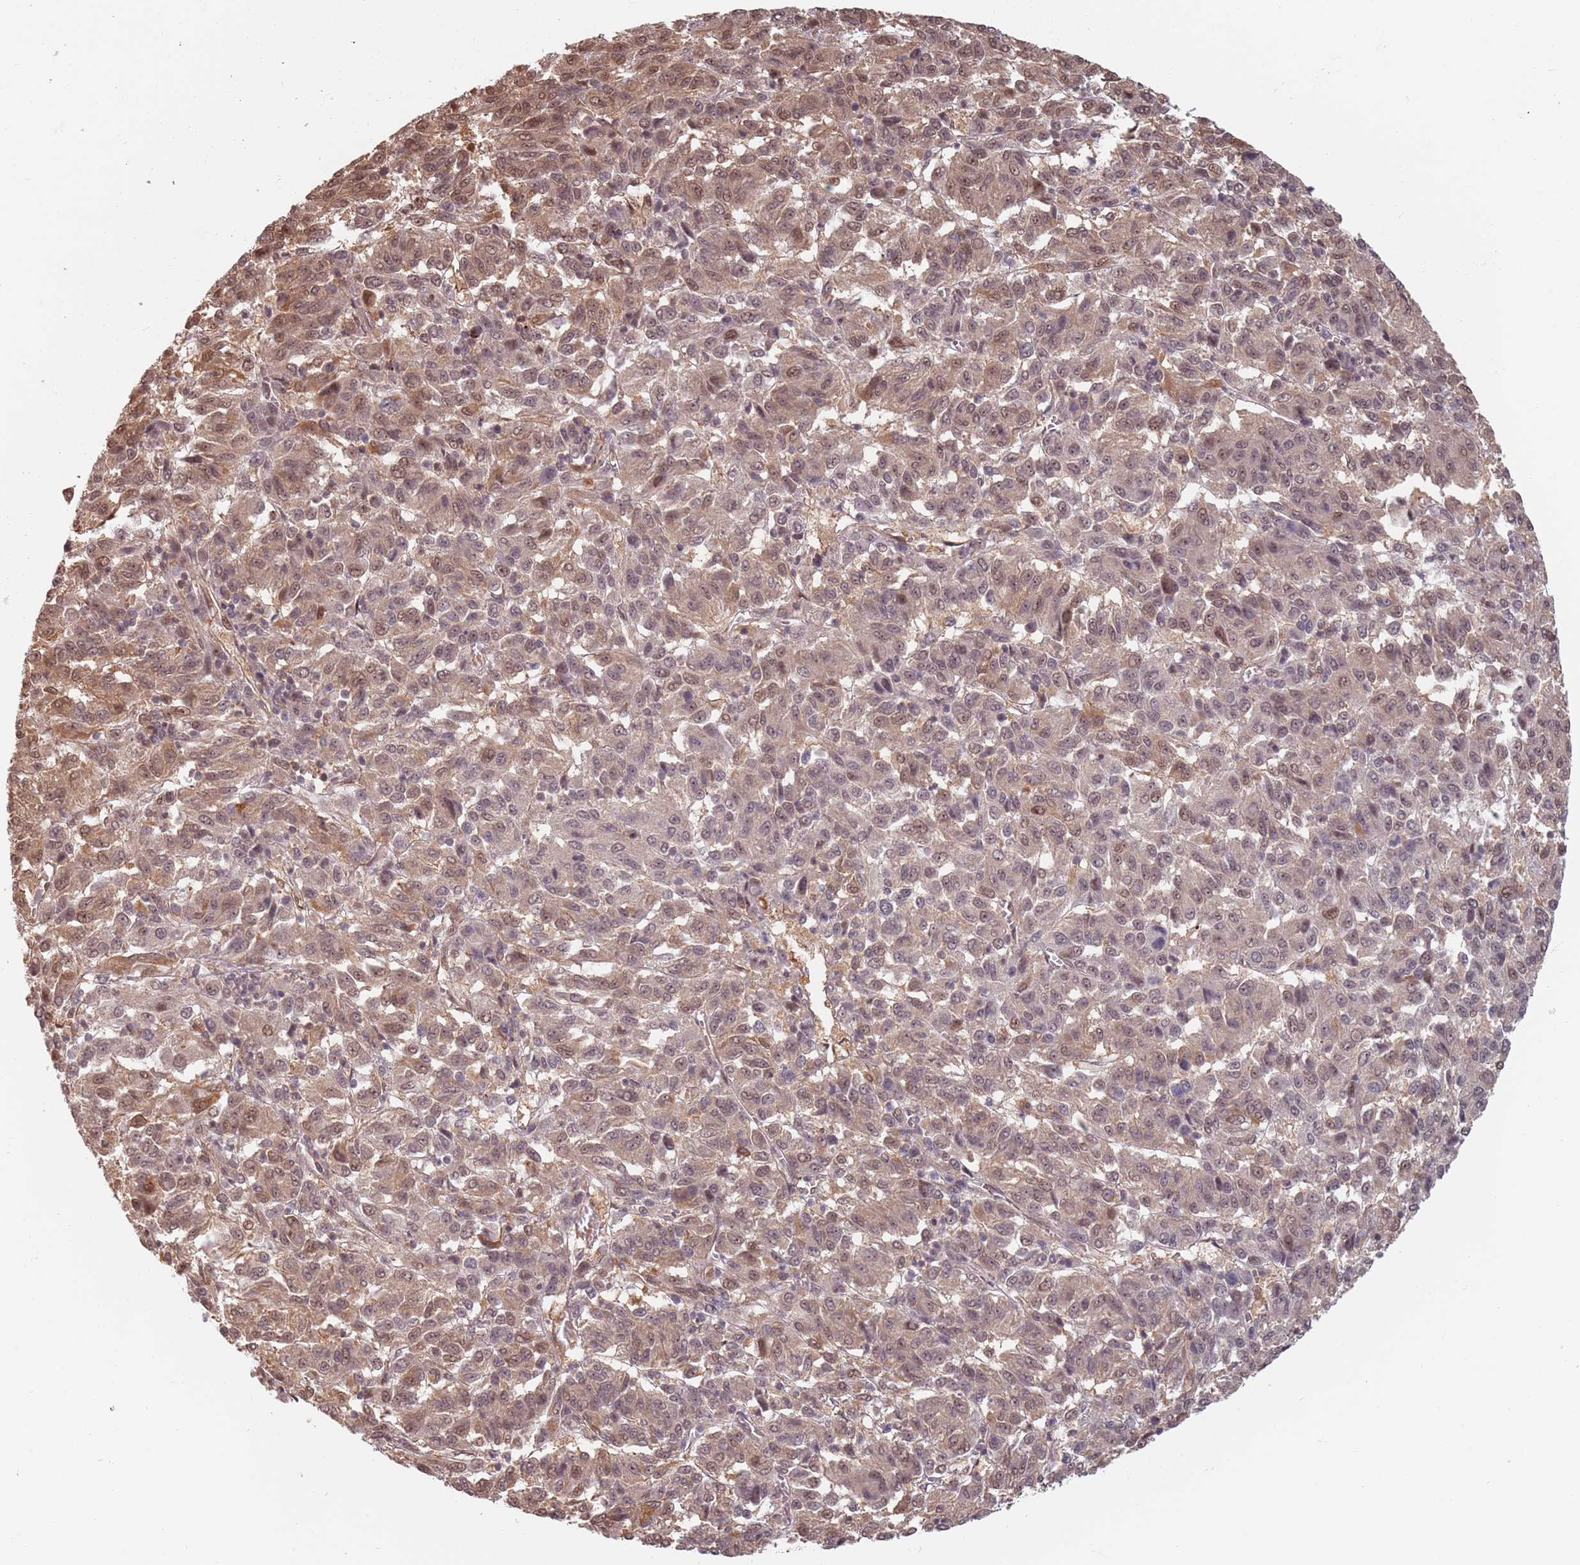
{"staining": {"intensity": "weak", "quantity": "25%-75%", "location": "cytoplasmic/membranous,nuclear"}, "tissue": "melanoma", "cell_type": "Tumor cells", "image_type": "cancer", "snomed": [{"axis": "morphology", "description": "Malignant melanoma, Metastatic site"}, {"axis": "topography", "description": "Lung"}], "caption": "Protein expression analysis of human melanoma reveals weak cytoplasmic/membranous and nuclear positivity in about 25%-75% of tumor cells.", "gene": "PLSCR5", "patient": {"sex": "male", "age": 64}}